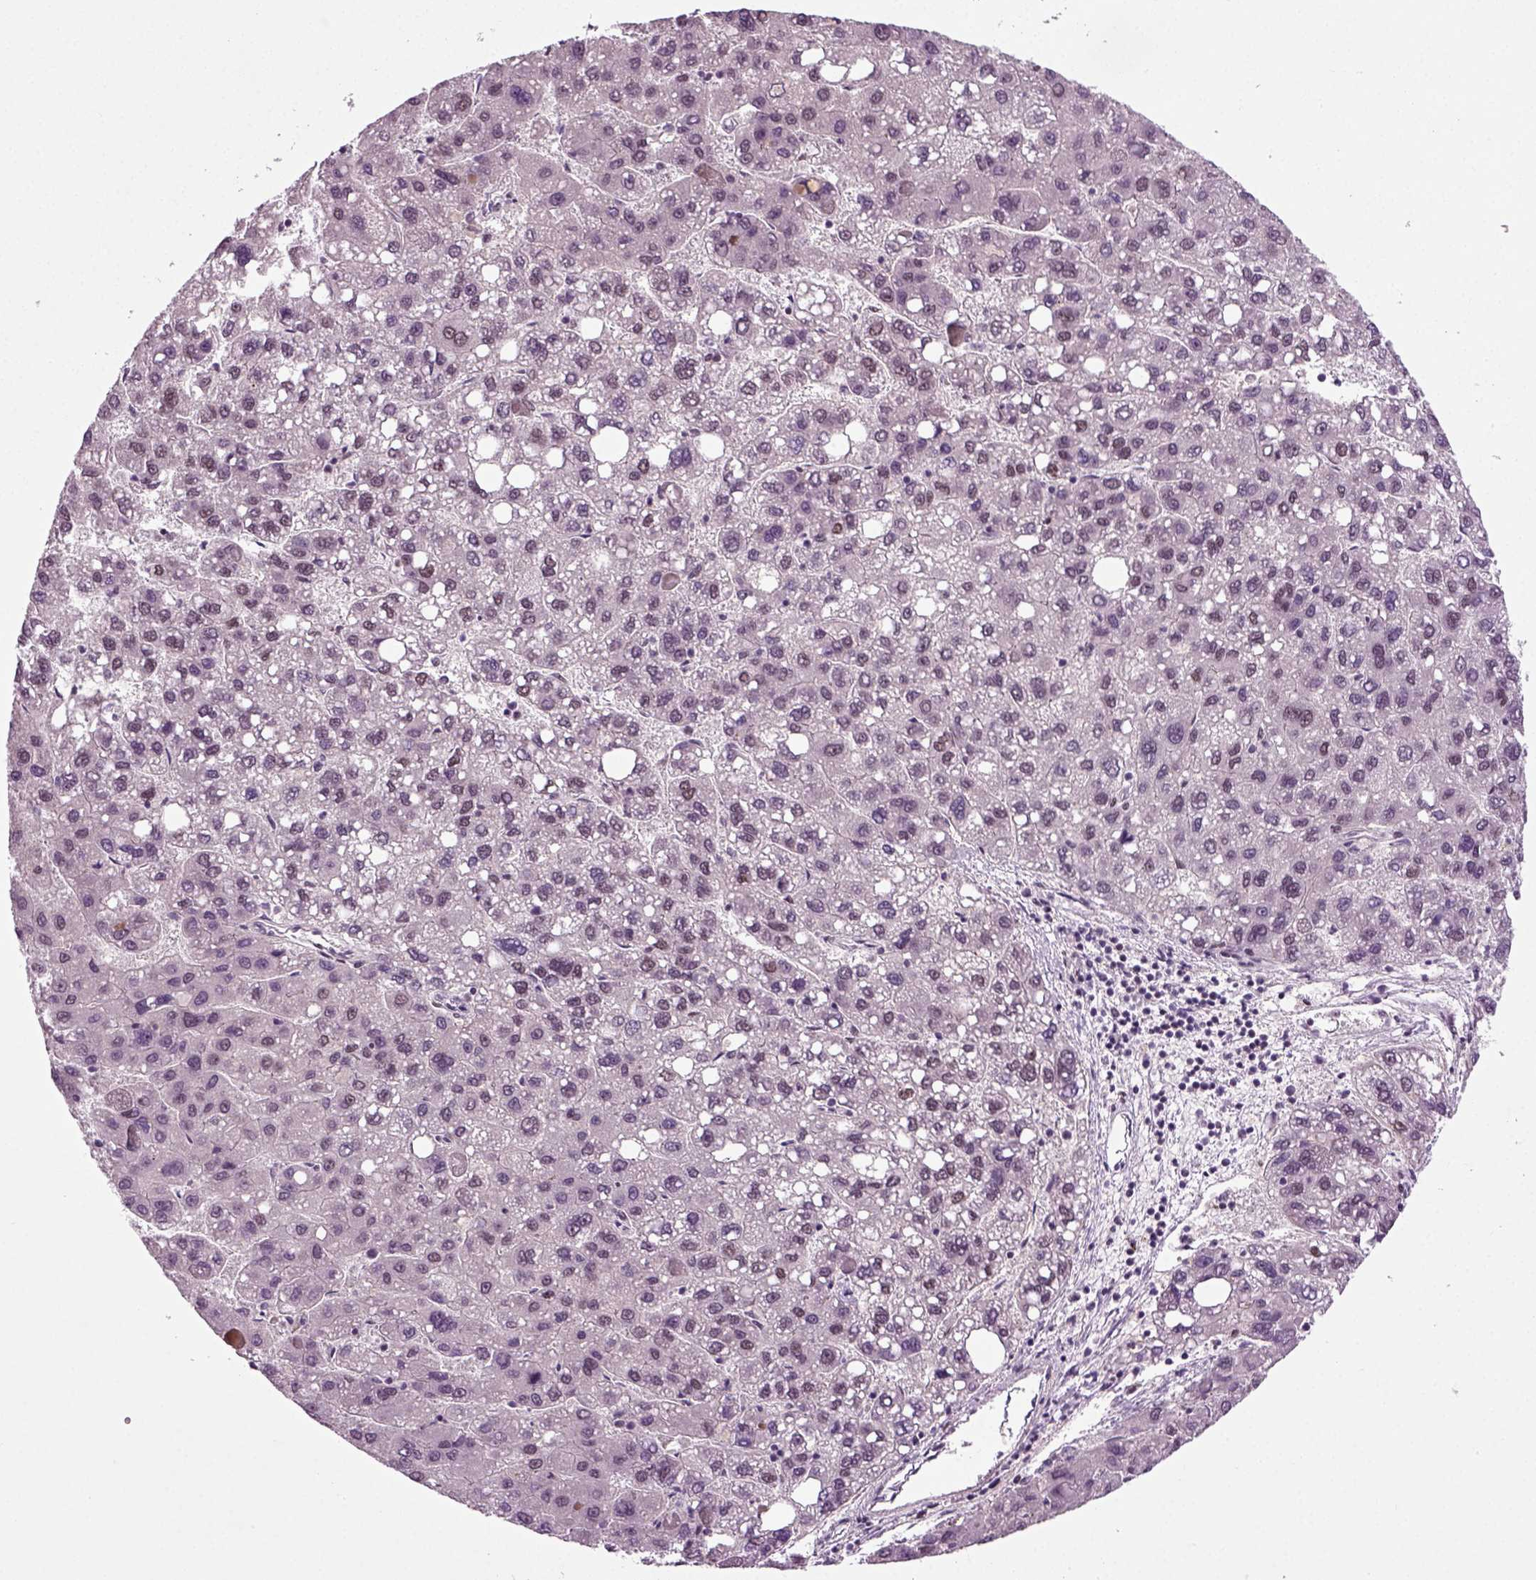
{"staining": {"intensity": "negative", "quantity": "none", "location": "none"}, "tissue": "liver cancer", "cell_type": "Tumor cells", "image_type": "cancer", "snomed": [{"axis": "morphology", "description": "Carcinoma, Hepatocellular, NOS"}, {"axis": "topography", "description": "Liver"}], "caption": "This image is of liver hepatocellular carcinoma stained with immunohistochemistry to label a protein in brown with the nuclei are counter-stained blue. There is no staining in tumor cells. (DAB (3,3'-diaminobenzidine) immunohistochemistry, high magnification).", "gene": "RCOR3", "patient": {"sex": "female", "age": 82}}